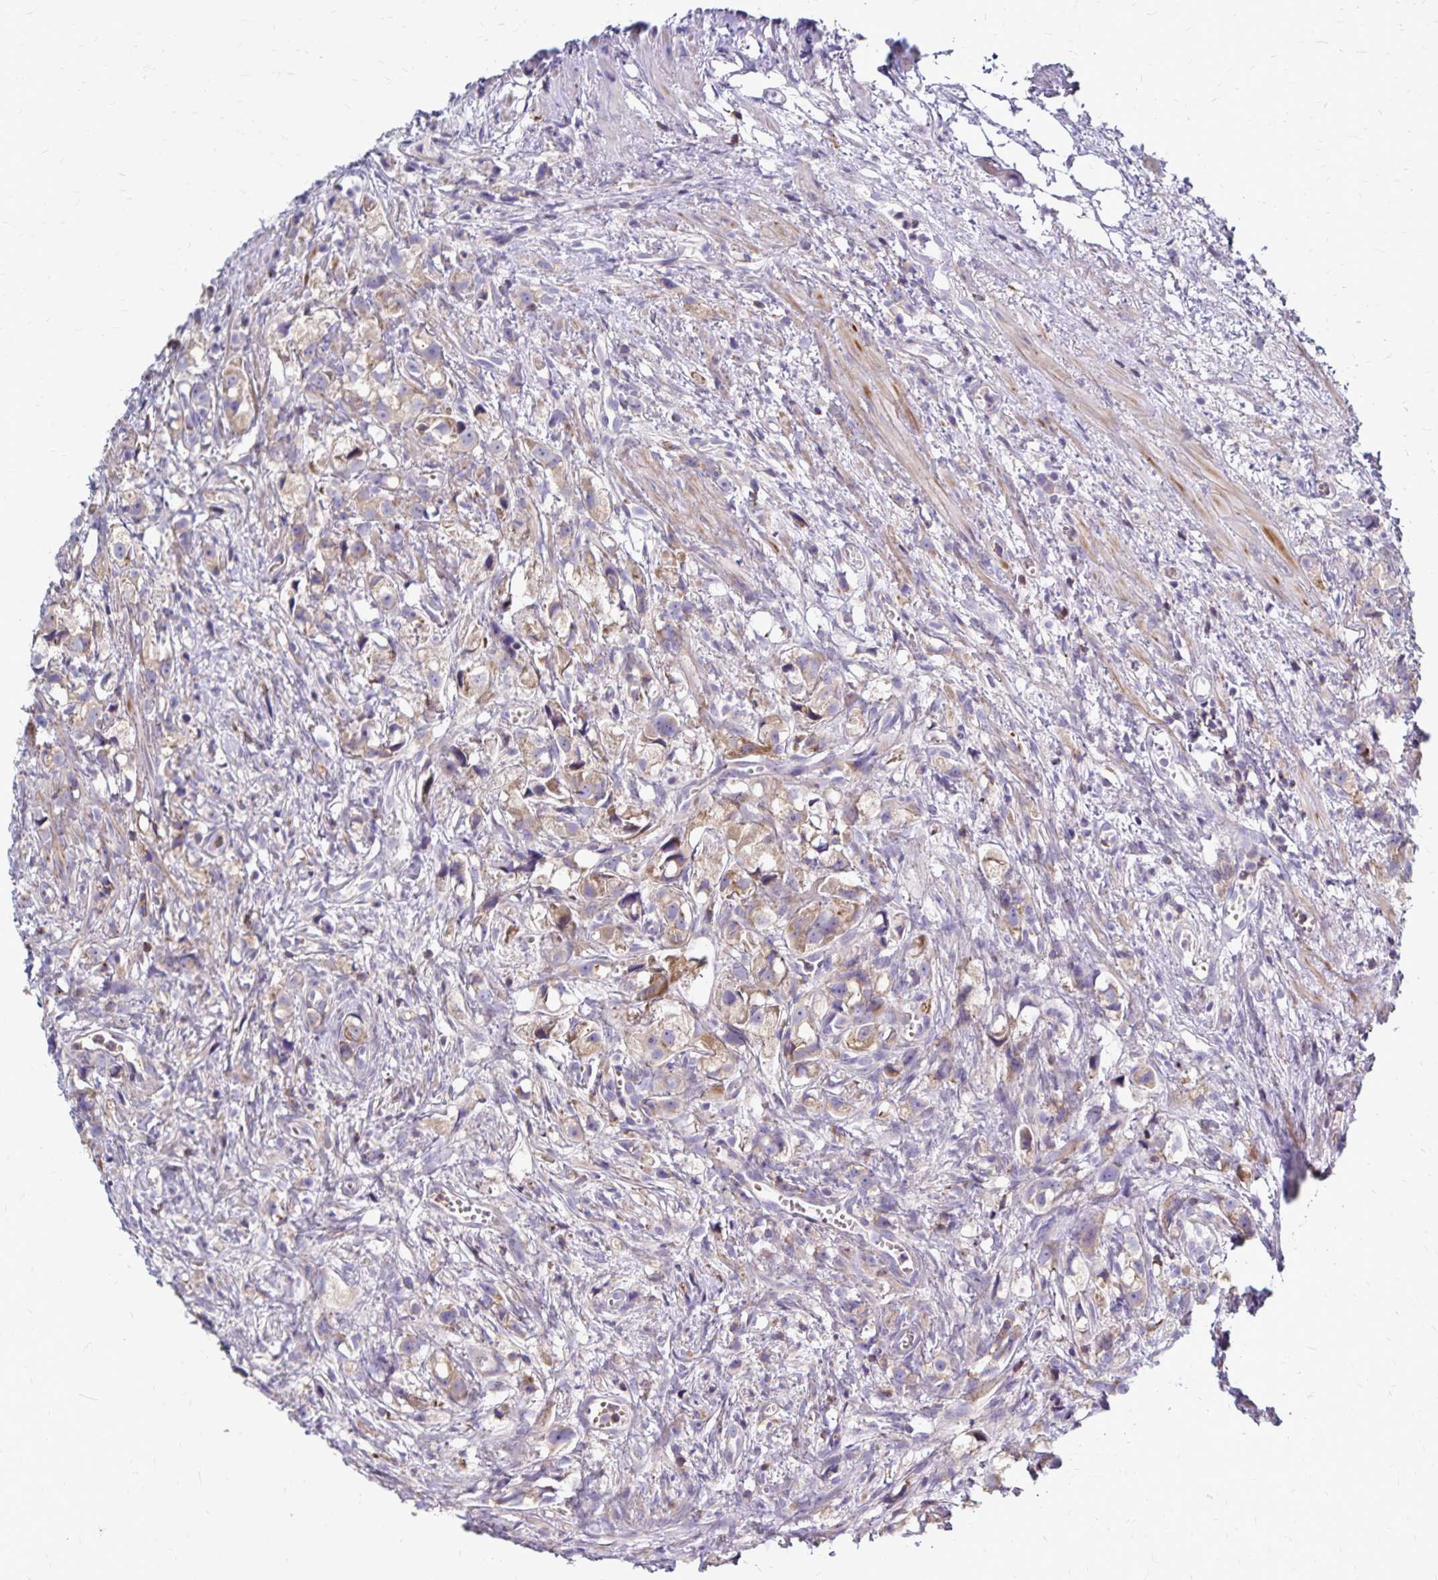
{"staining": {"intensity": "moderate", "quantity": ">75%", "location": "cytoplasmic/membranous"}, "tissue": "prostate cancer", "cell_type": "Tumor cells", "image_type": "cancer", "snomed": [{"axis": "morphology", "description": "Adenocarcinoma, High grade"}, {"axis": "topography", "description": "Prostate"}], "caption": "Moderate cytoplasmic/membranous positivity for a protein is present in about >75% of tumor cells of prostate adenocarcinoma (high-grade) using immunohistochemistry.", "gene": "NAGPA", "patient": {"sex": "male", "age": 75}}